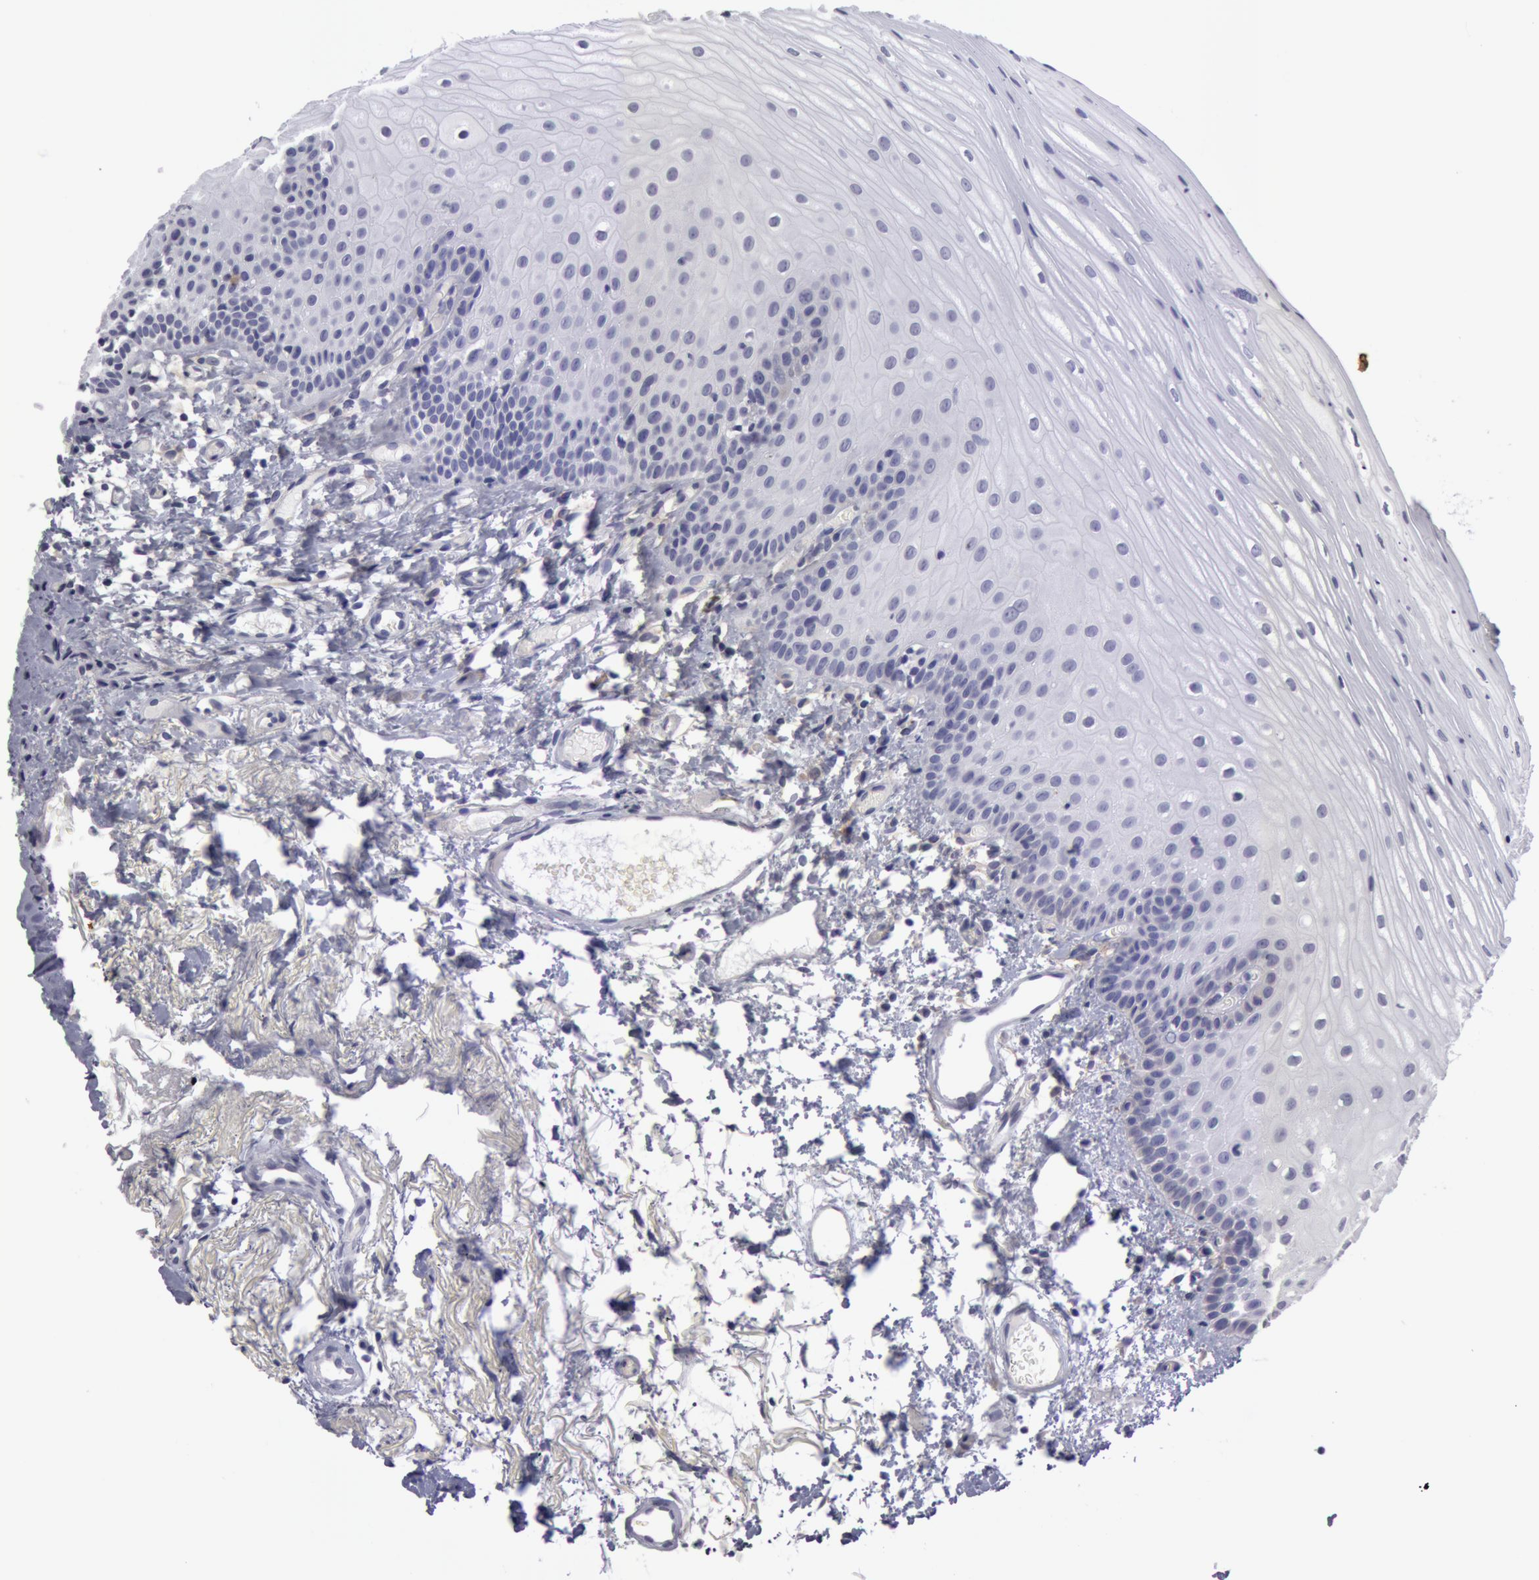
{"staining": {"intensity": "negative", "quantity": "none", "location": "none"}, "tissue": "oral mucosa", "cell_type": "Squamous epithelial cells", "image_type": "normal", "snomed": [{"axis": "morphology", "description": "Normal tissue, NOS"}, {"axis": "topography", "description": "Oral tissue"}], "caption": "An immunohistochemistry (IHC) histopathology image of benign oral mucosa is shown. There is no staining in squamous epithelial cells of oral mucosa.", "gene": "NLGN4X", "patient": {"sex": "male", "age": 52}}